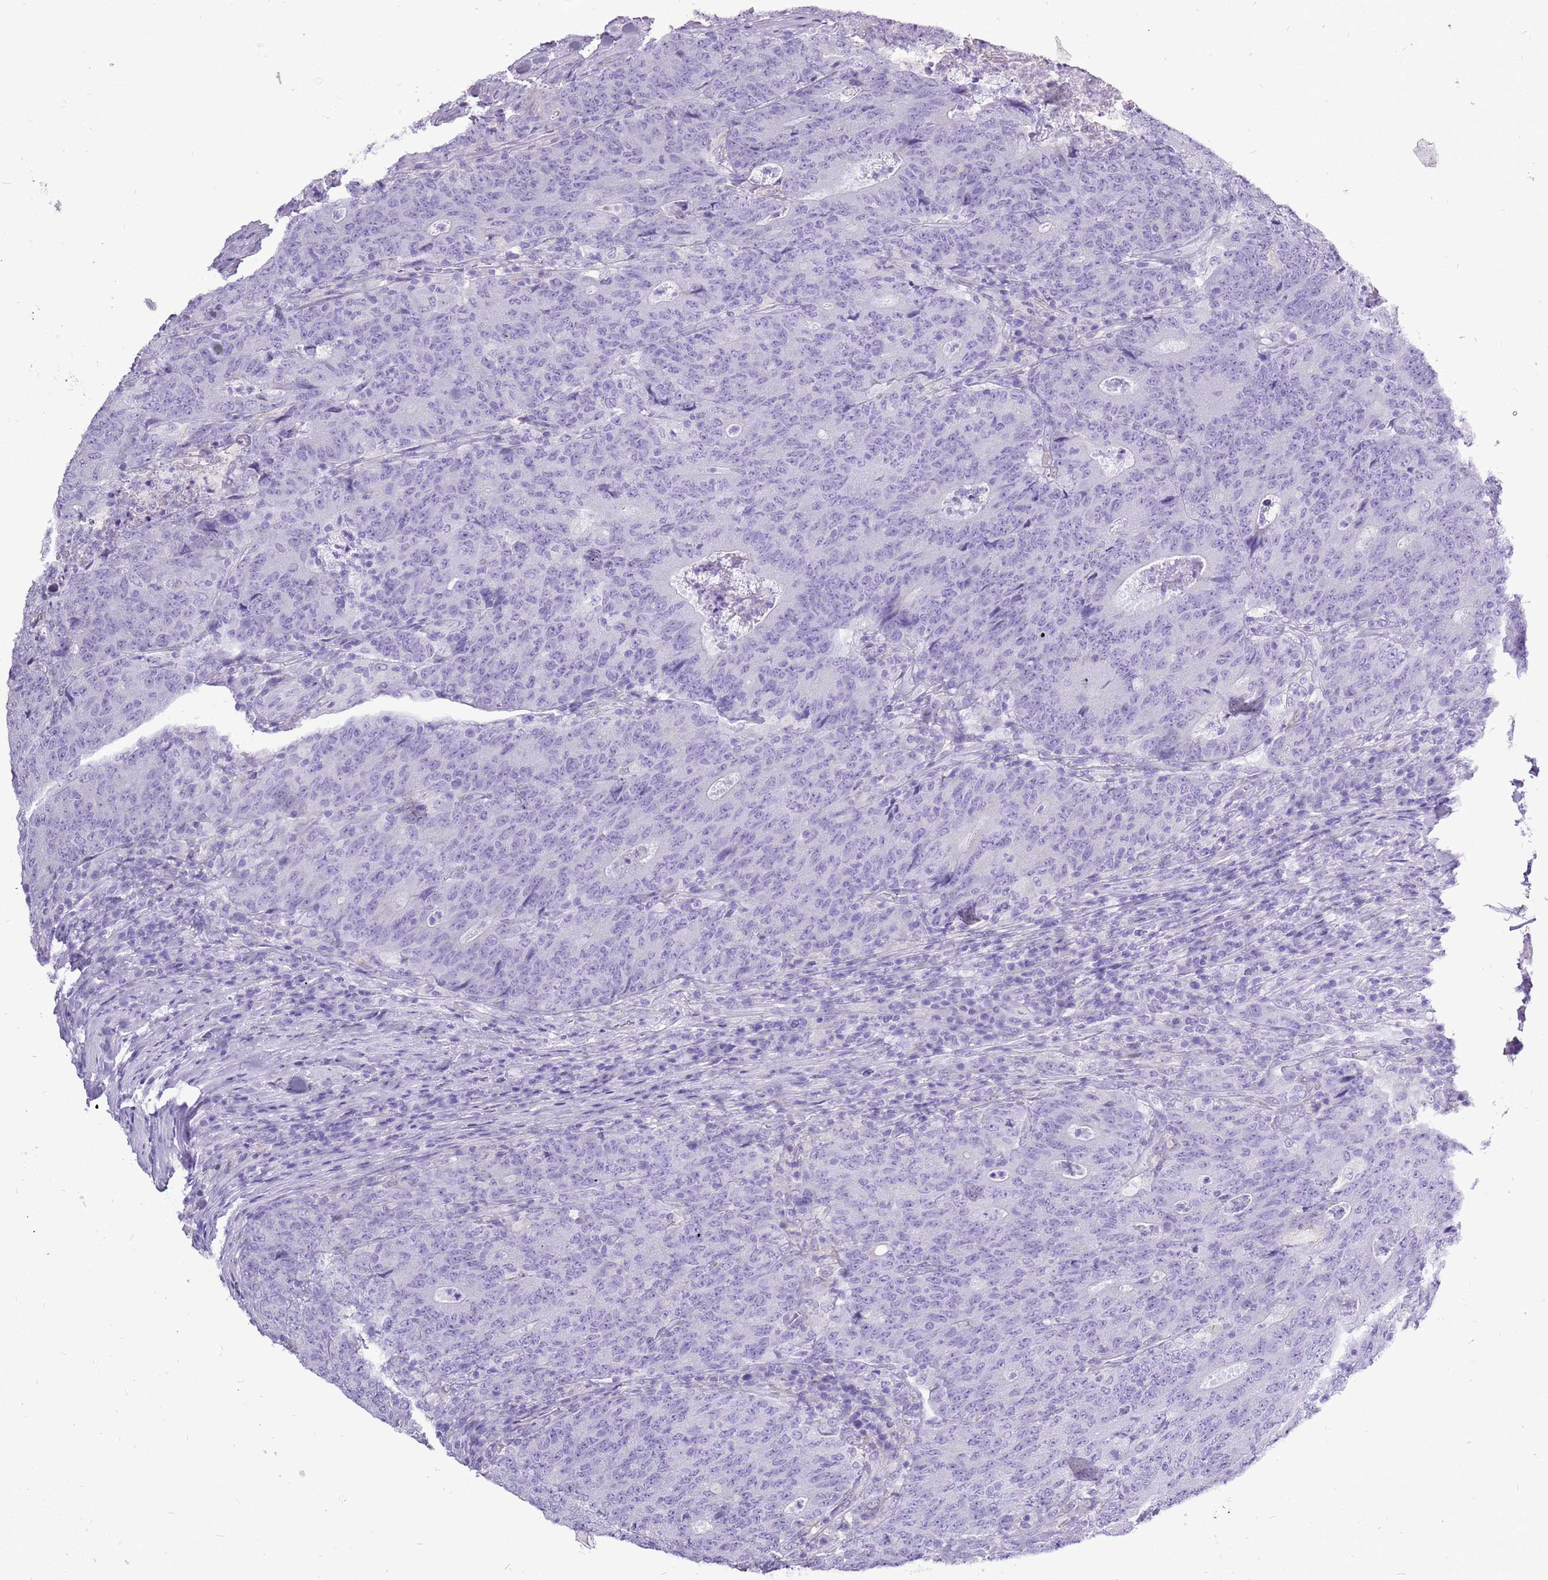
{"staining": {"intensity": "negative", "quantity": "none", "location": "none"}, "tissue": "colorectal cancer", "cell_type": "Tumor cells", "image_type": "cancer", "snomed": [{"axis": "morphology", "description": "Adenocarcinoma, NOS"}, {"axis": "topography", "description": "Colon"}], "caption": "A high-resolution micrograph shows immunohistochemistry staining of colorectal cancer (adenocarcinoma), which shows no significant expression in tumor cells.", "gene": "ACSS3", "patient": {"sex": "female", "age": 75}}